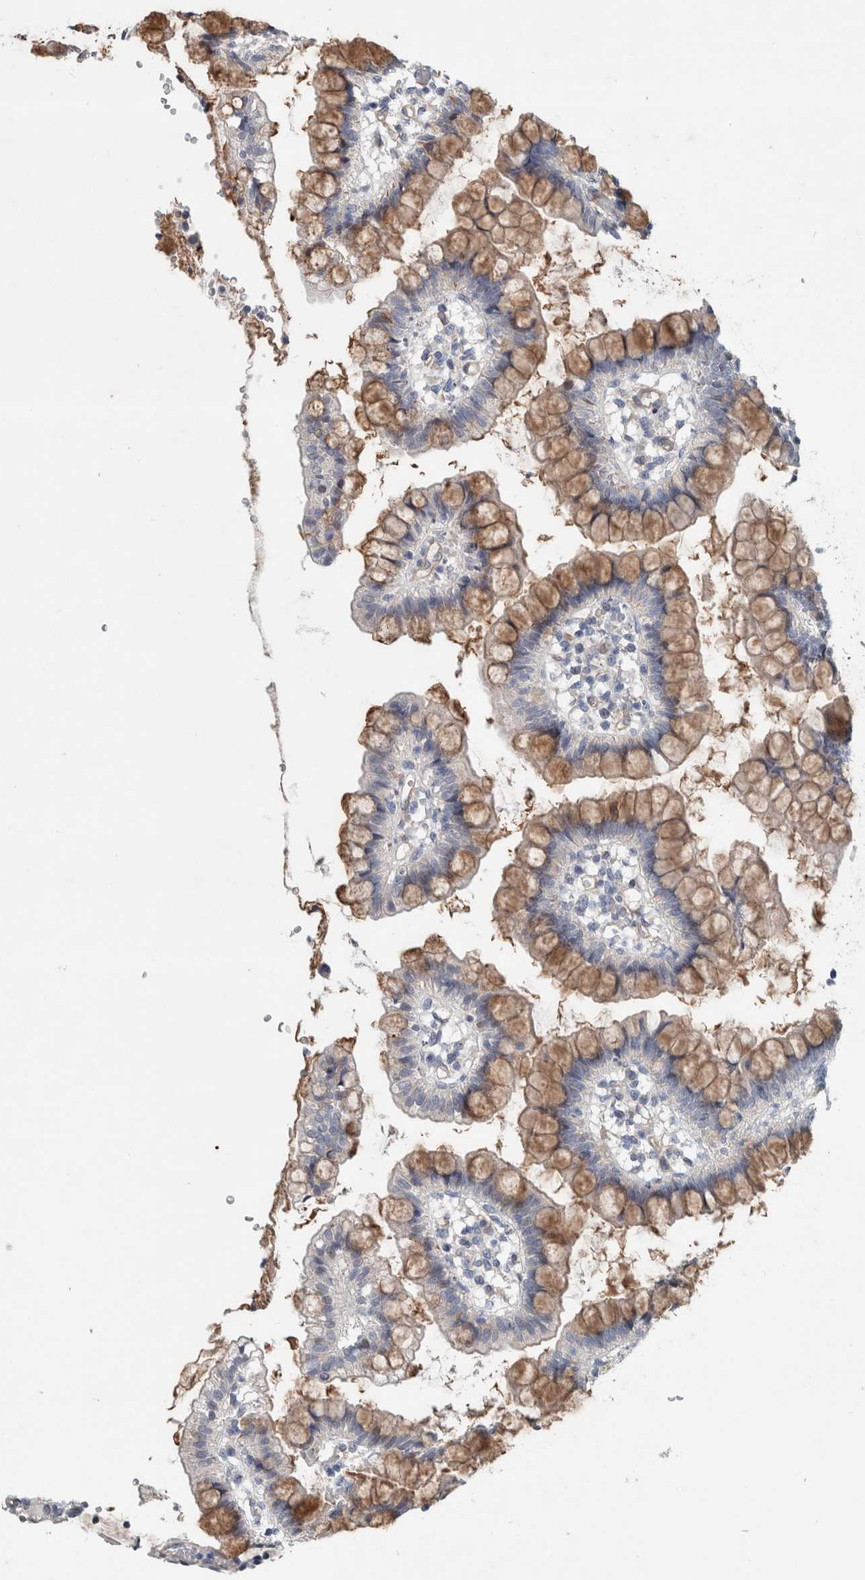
{"staining": {"intensity": "moderate", "quantity": "25%-75%", "location": "cytoplasmic/membranous"}, "tissue": "small intestine", "cell_type": "Glandular cells", "image_type": "normal", "snomed": [{"axis": "morphology", "description": "Normal tissue, NOS"}, {"axis": "morphology", "description": "Developmental malformation"}, {"axis": "topography", "description": "Small intestine"}], "caption": "Brown immunohistochemical staining in benign small intestine reveals moderate cytoplasmic/membranous expression in about 25%-75% of glandular cells.", "gene": "BCAM", "patient": {"sex": "male"}}